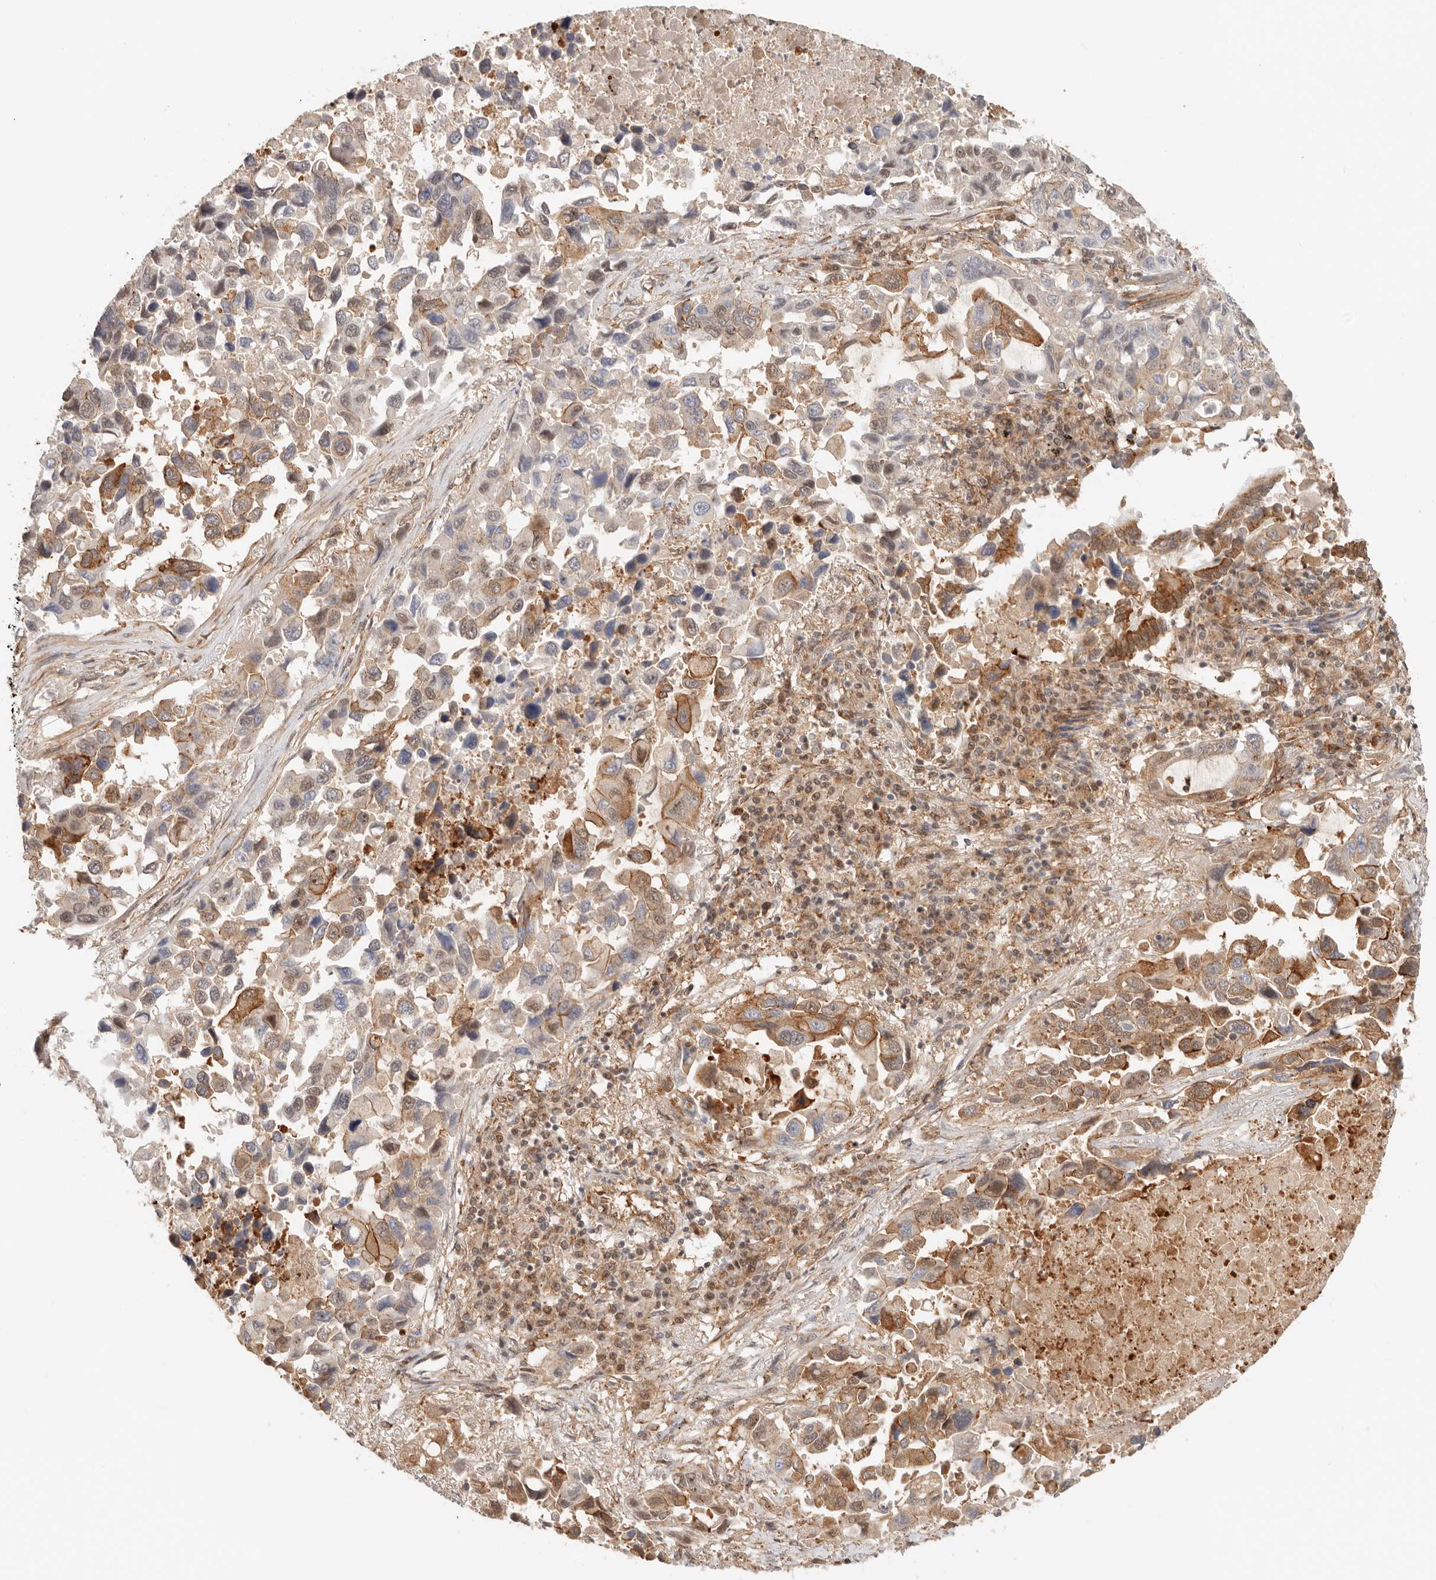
{"staining": {"intensity": "moderate", "quantity": "25%-75%", "location": "cytoplasmic/membranous"}, "tissue": "lung cancer", "cell_type": "Tumor cells", "image_type": "cancer", "snomed": [{"axis": "morphology", "description": "Adenocarcinoma, NOS"}, {"axis": "topography", "description": "Lung"}], "caption": "Moderate cytoplasmic/membranous protein positivity is present in approximately 25%-75% of tumor cells in adenocarcinoma (lung).", "gene": "HEXD", "patient": {"sex": "male", "age": 64}}